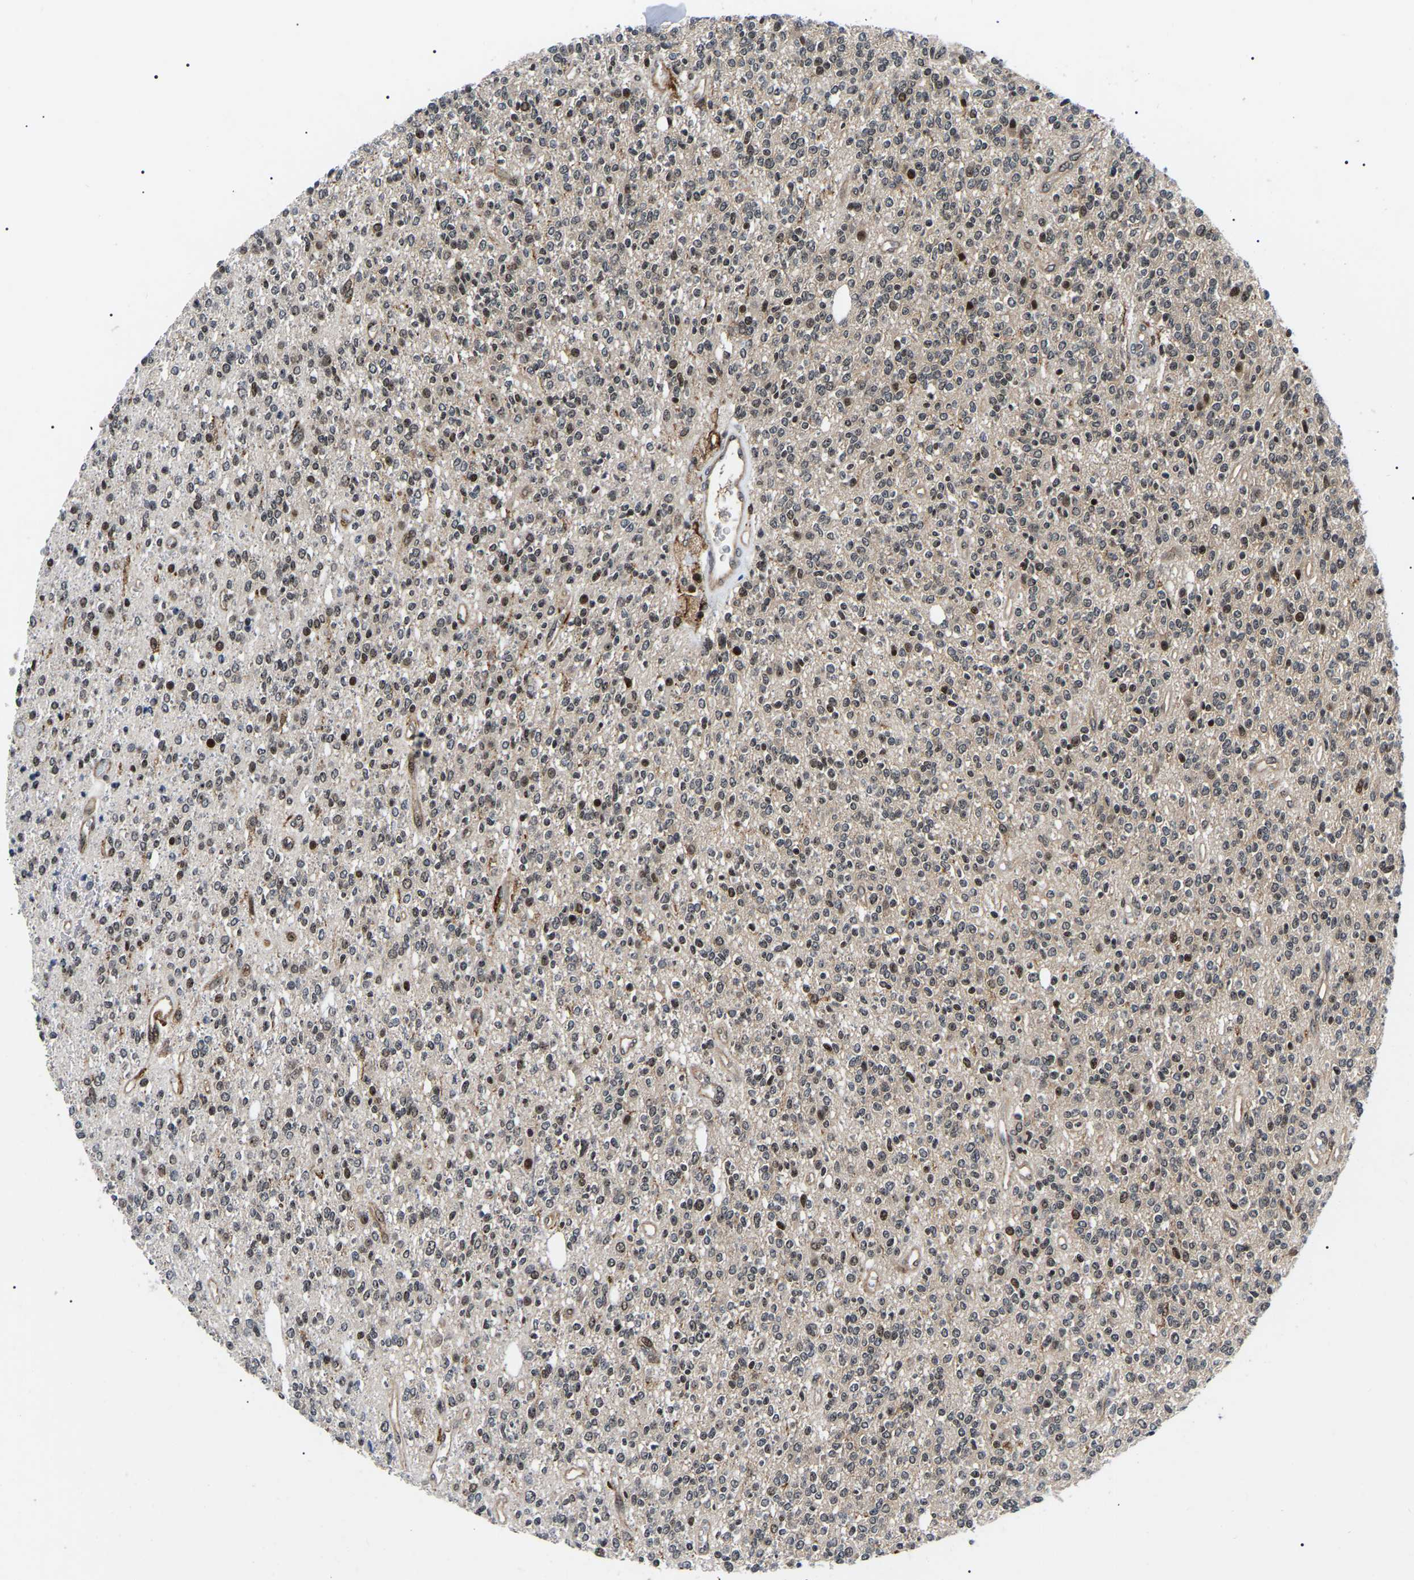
{"staining": {"intensity": "moderate", "quantity": "25%-75%", "location": "nuclear"}, "tissue": "glioma", "cell_type": "Tumor cells", "image_type": "cancer", "snomed": [{"axis": "morphology", "description": "Glioma, malignant, High grade"}, {"axis": "topography", "description": "Brain"}], "caption": "Human glioma stained for a protein (brown) reveals moderate nuclear positive expression in about 25%-75% of tumor cells.", "gene": "RRP1B", "patient": {"sex": "male", "age": 34}}